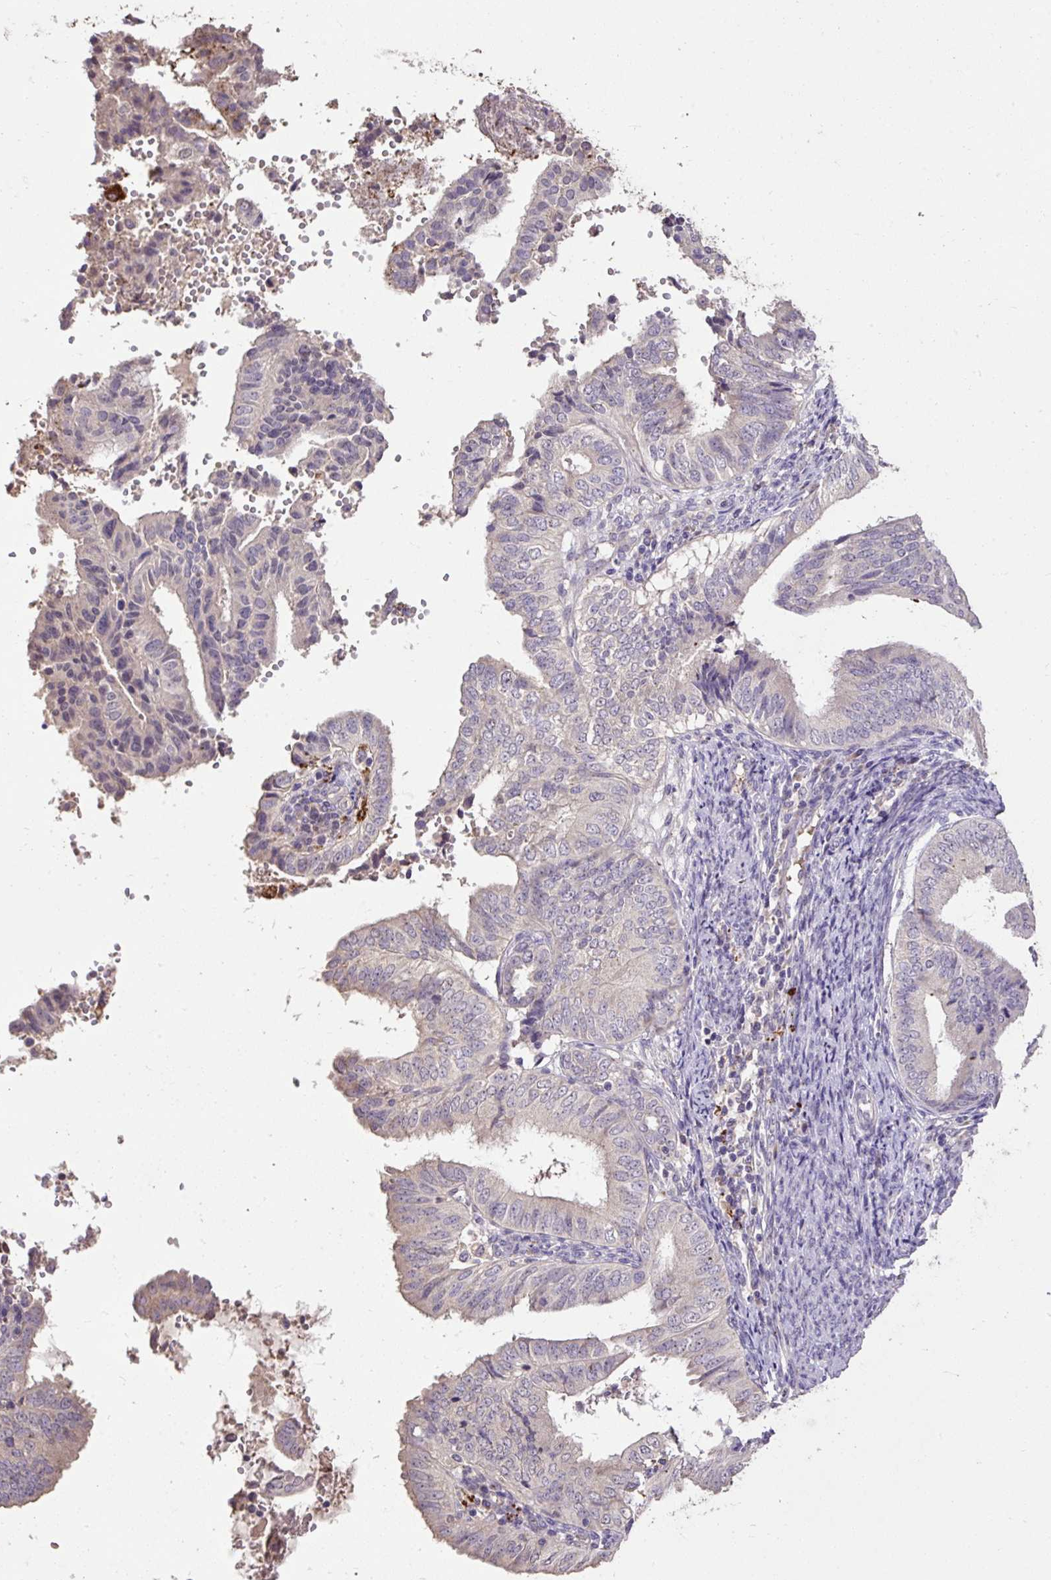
{"staining": {"intensity": "negative", "quantity": "none", "location": "none"}, "tissue": "endometrial cancer", "cell_type": "Tumor cells", "image_type": "cancer", "snomed": [{"axis": "morphology", "description": "Adenocarcinoma, NOS"}, {"axis": "topography", "description": "Endometrium"}], "caption": "Adenocarcinoma (endometrial) stained for a protein using immunohistochemistry (IHC) displays no positivity tumor cells.", "gene": "LRTM2", "patient": {"sex": "female", "age": 58}}